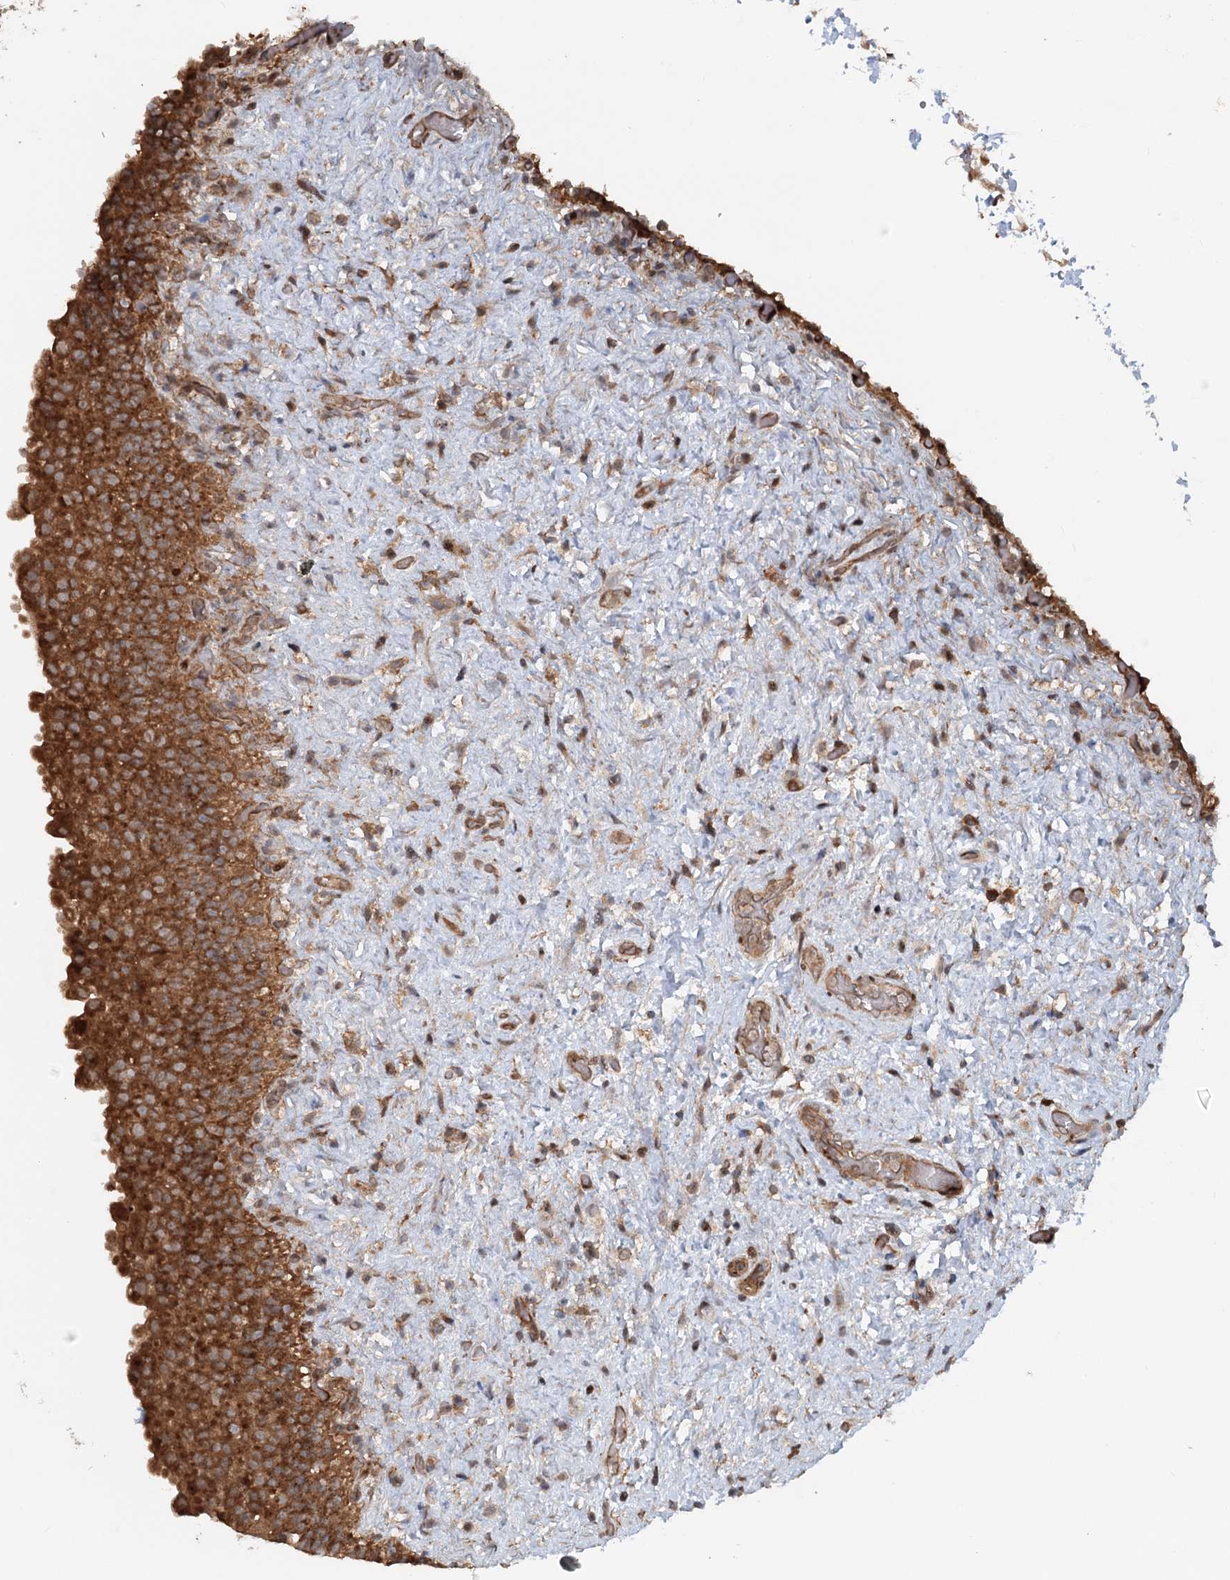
{"staining": {"intensity": "strong", "quantity": ">75%", "location": "cytoplasmic/membranous"}, "tissue": "urinary bladder", "cell_type": "Urothelial cells", "image_type": "normal", "snomed": [{"axis": "morphology", "description": "Normal tissue, NOS"}, {"axis": "topography", "description": "Urinary bladder"}], "caption": "Brown immunohistochemical staining in benign urinary bladder shows strong cytoplasmic/membranous positivity in approximately >75% of urothelial cells. (IHC, brightfield microscopy, high magnification).", "gene": "RNF111", "patient": {"sex": "female", "age": 27}}